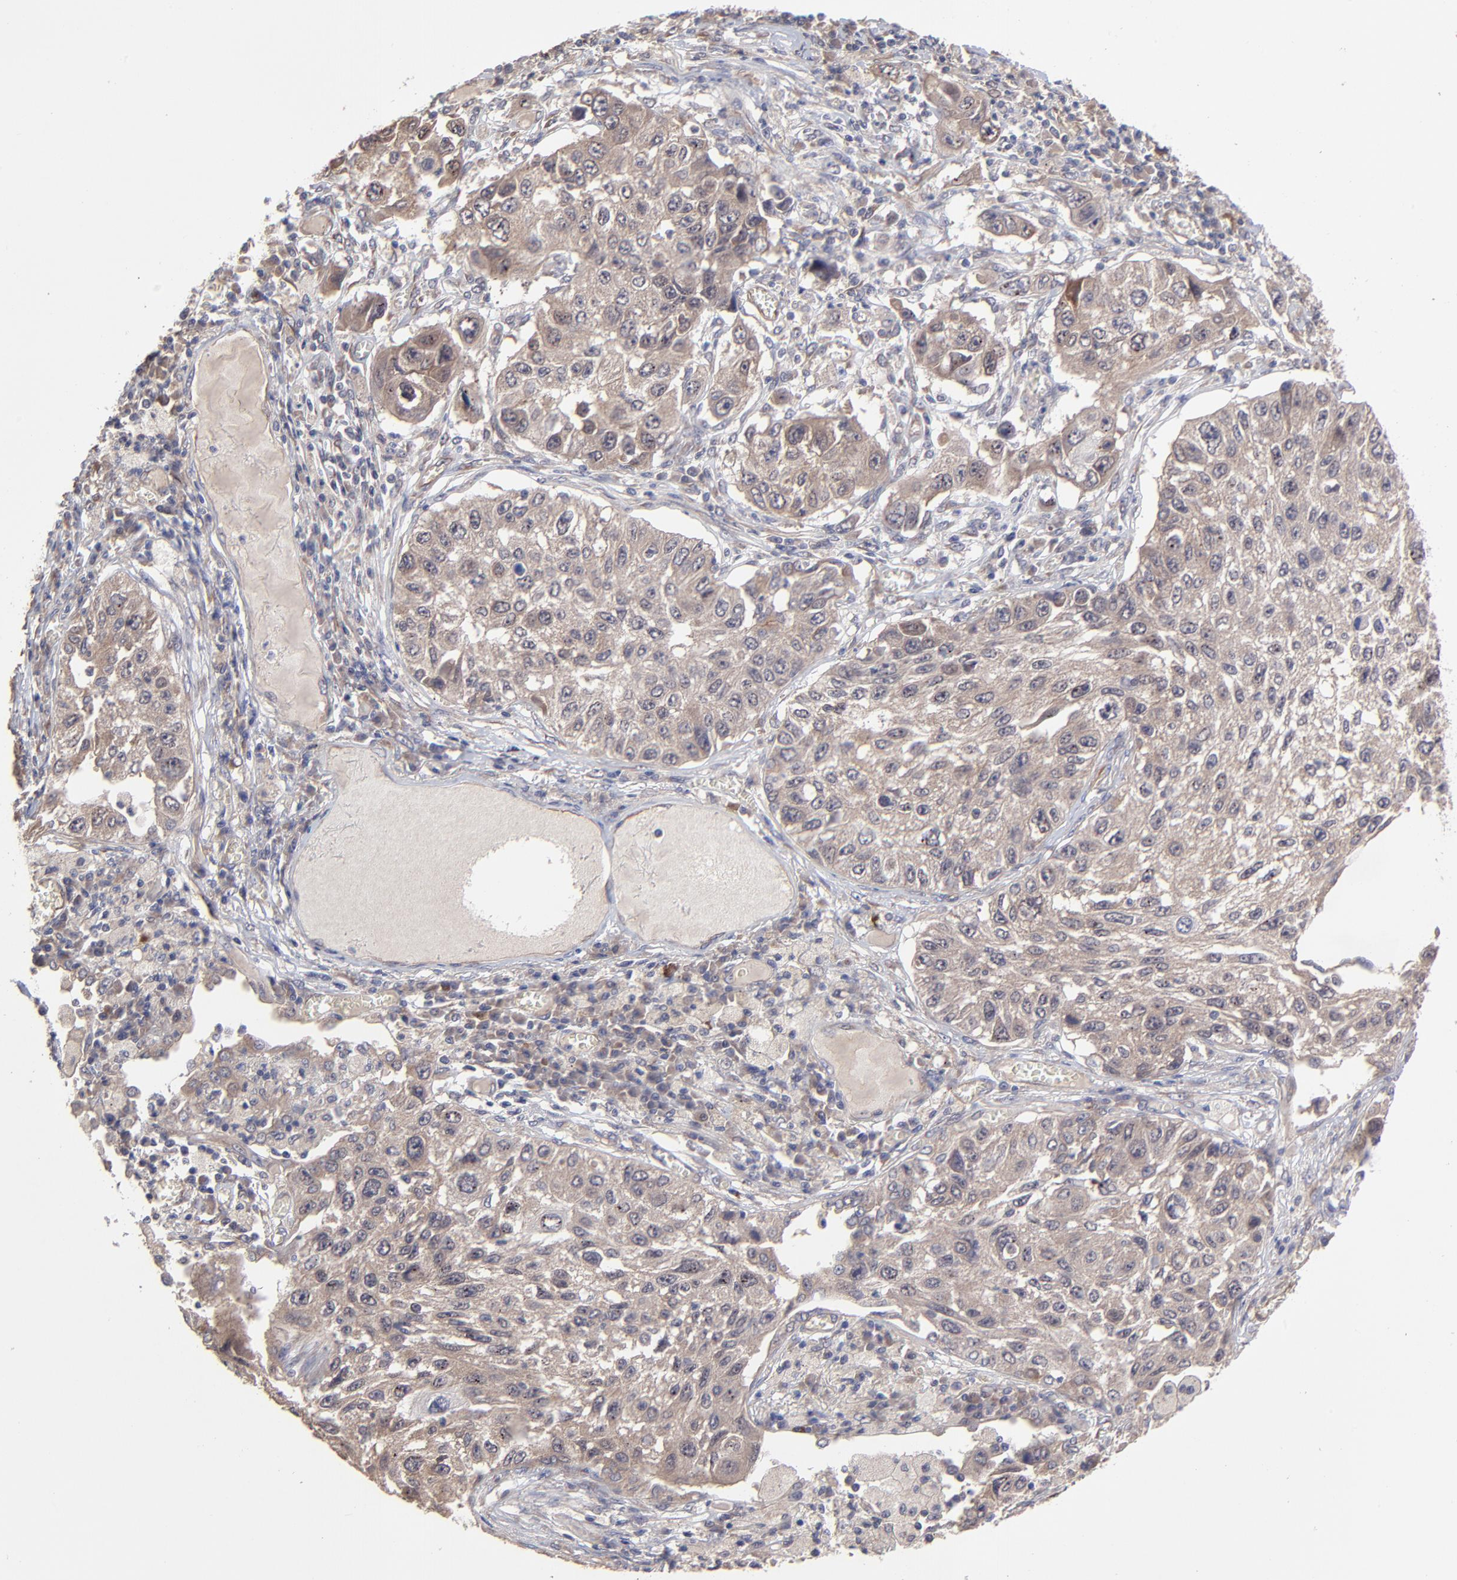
{"staining": {"intensity": "weak", "quantity": "25%-75%", "location": "cytoplasmic/membranous"}, "tissue": "lung cancer", "cell_type": "Tumor cells", "image_type": "cancer", "snomed": [{"axis": "morphology", "description": "Squamous cell carcinoma, NOS"}, {"axis": "topography", "description": "Lung"}], "caption": "About 25%-75% of tumor cells in lung cancer display weak cytoplasmic/membranous protein expression as visualized by brown immunohistochemical staining.", "gene": "ZNF780B", "patient": {"sex": "male", "age": 71}}